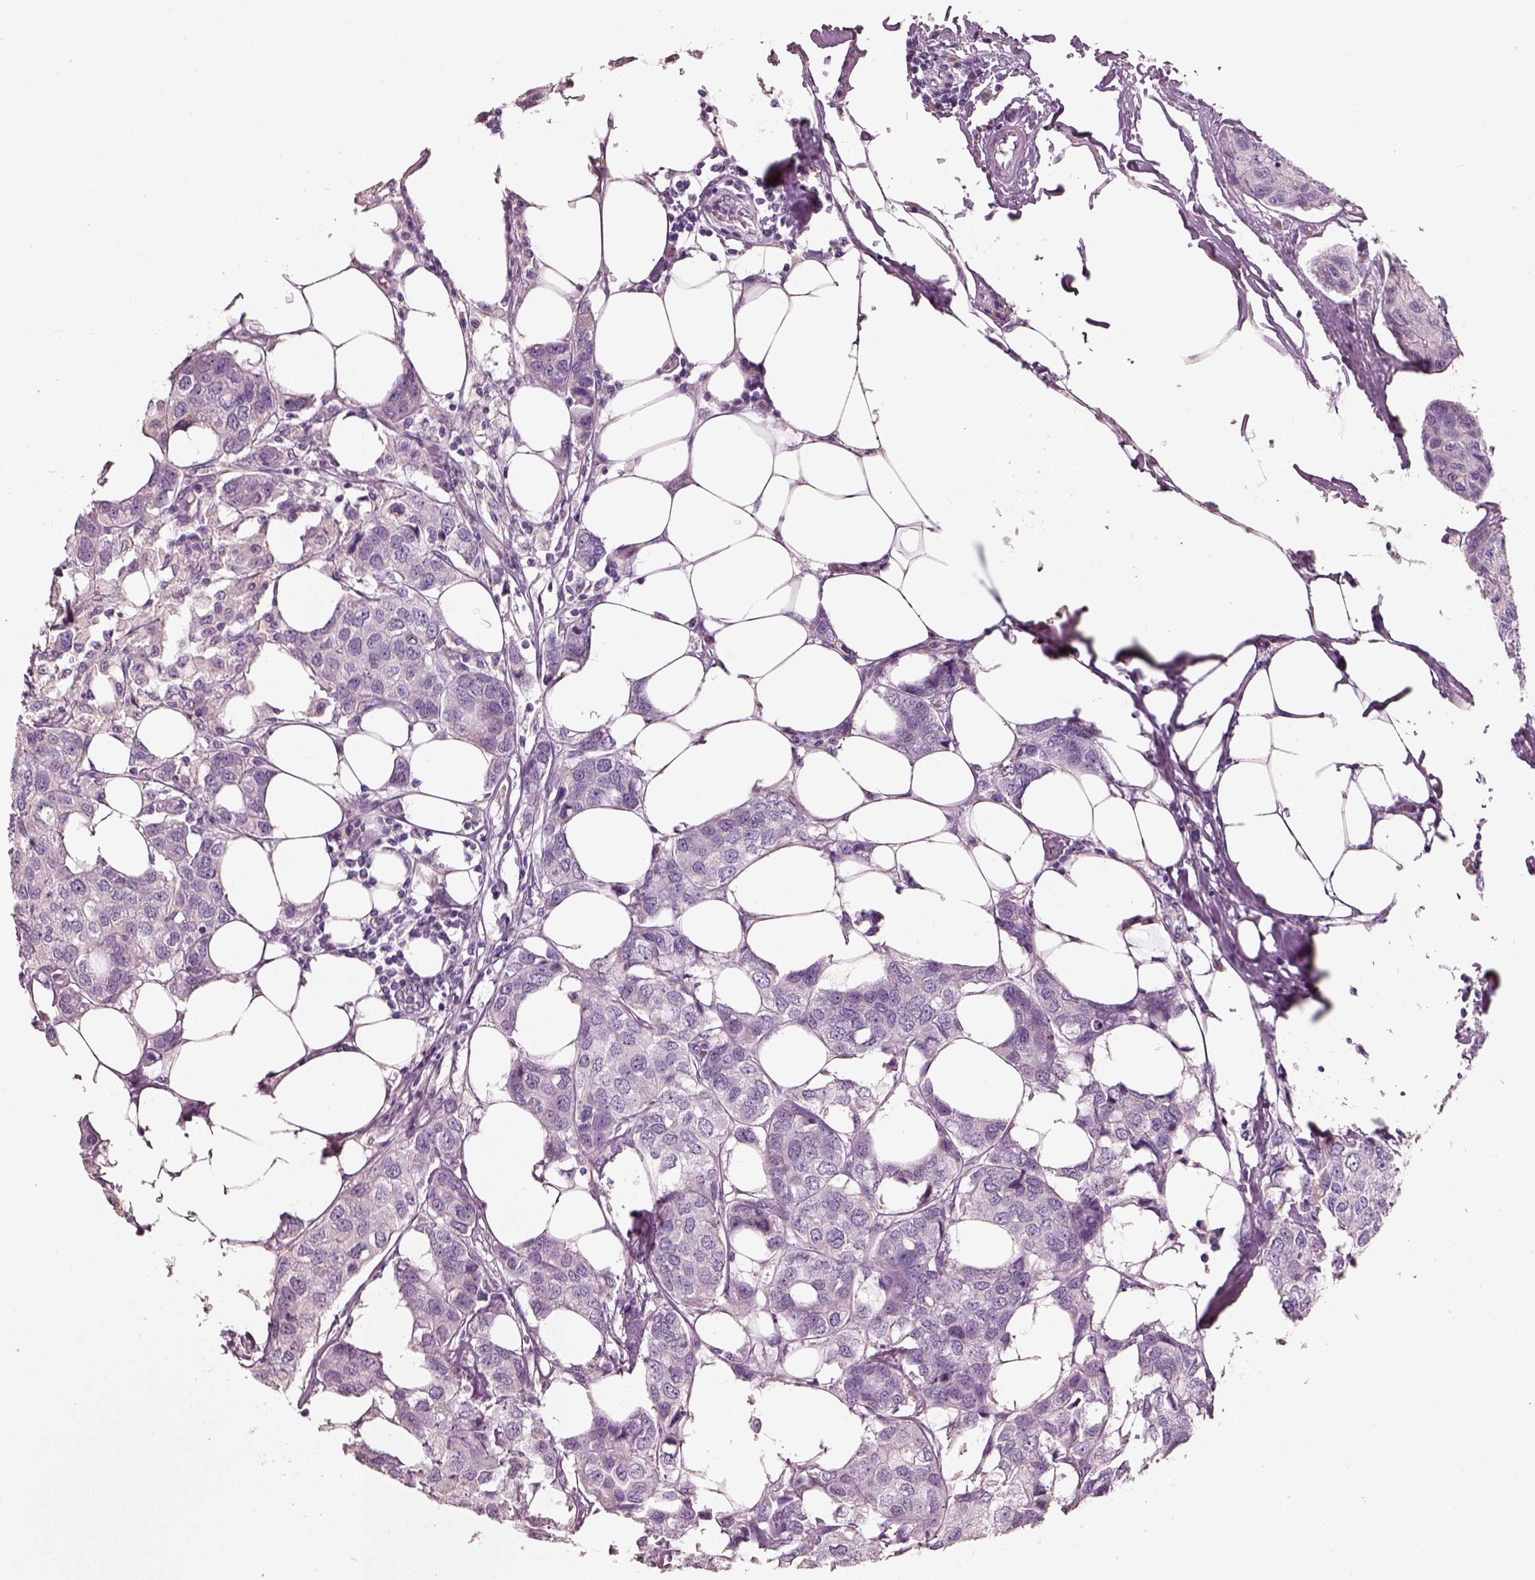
{"staining": {"intensity": "negative", "quantity": "none", "location": "none"}, "tissue": "breast cancer", "cell_type": "Tumor cells", "image_type": "cancer", "snomed": [{"axis": "morphology", "description": "Duct carcinoma"}, {"axis": "topography", "description": "Breast"}], "caption": "Infiltrating ductal carcinoma (breast) was stained to show a protein in brown. There is no significant staining in tumor cells.", "gene": "PNOC", "patient": {"sex": "female", "age": 80}}